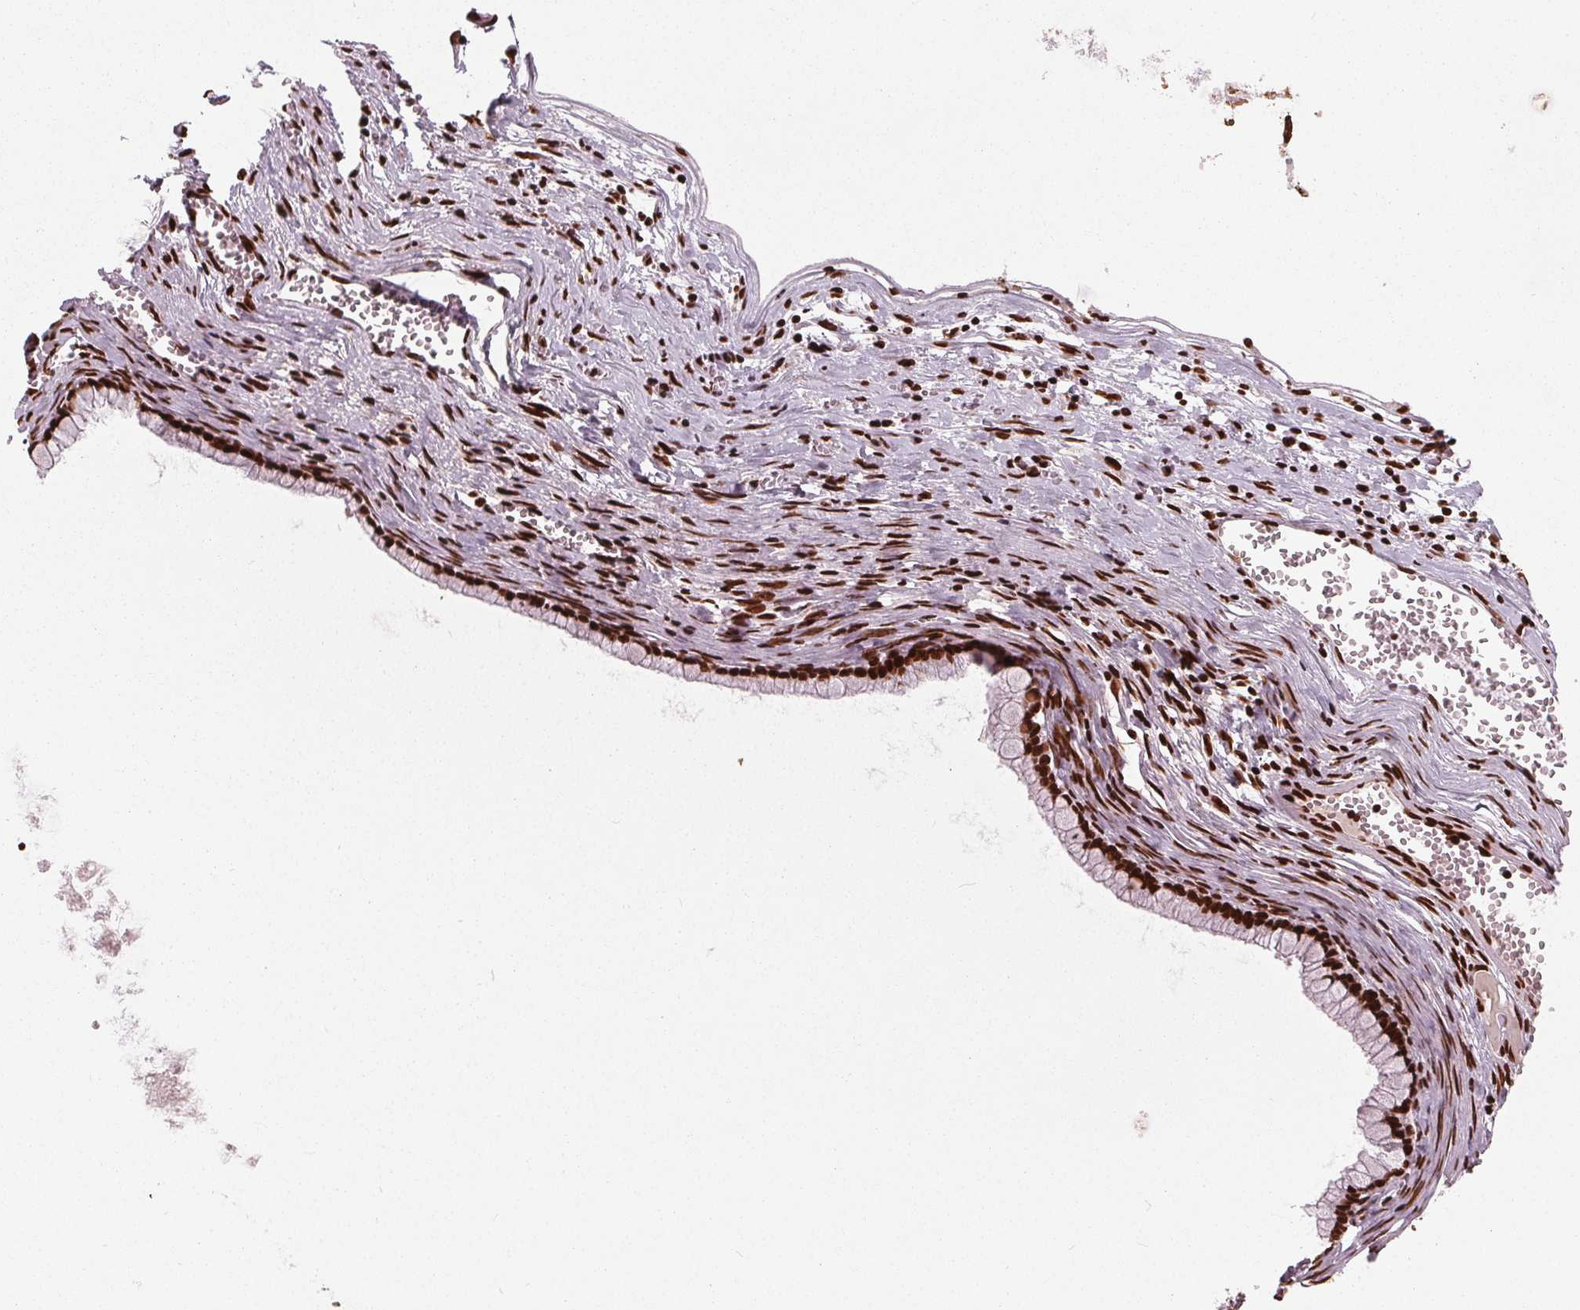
{"staining": {"intensity": "strong", "quantity": ">75%", "location": "nuclear"}, "tissue": "ovarian cancer", "cell_type": "Tumor cells", "image_type": "cancer", "snomed": [{"axis": "morphology", "description": "Cystadenocarcinoma, mucinous, NOS"}, {"axis": "topography", "description": "Ovary"}], "caption": "Ovarian cancer (mucinous cystadenocarcinoma) stained with DAB (3,3'-diaminobenzidine) immunohistochemistry (IHC) reveals high levels of strong nuclear staining in approximately >75% of tumor cells.", "gene": "BRD4", "patient": {"sex": "female", "age": 67}}